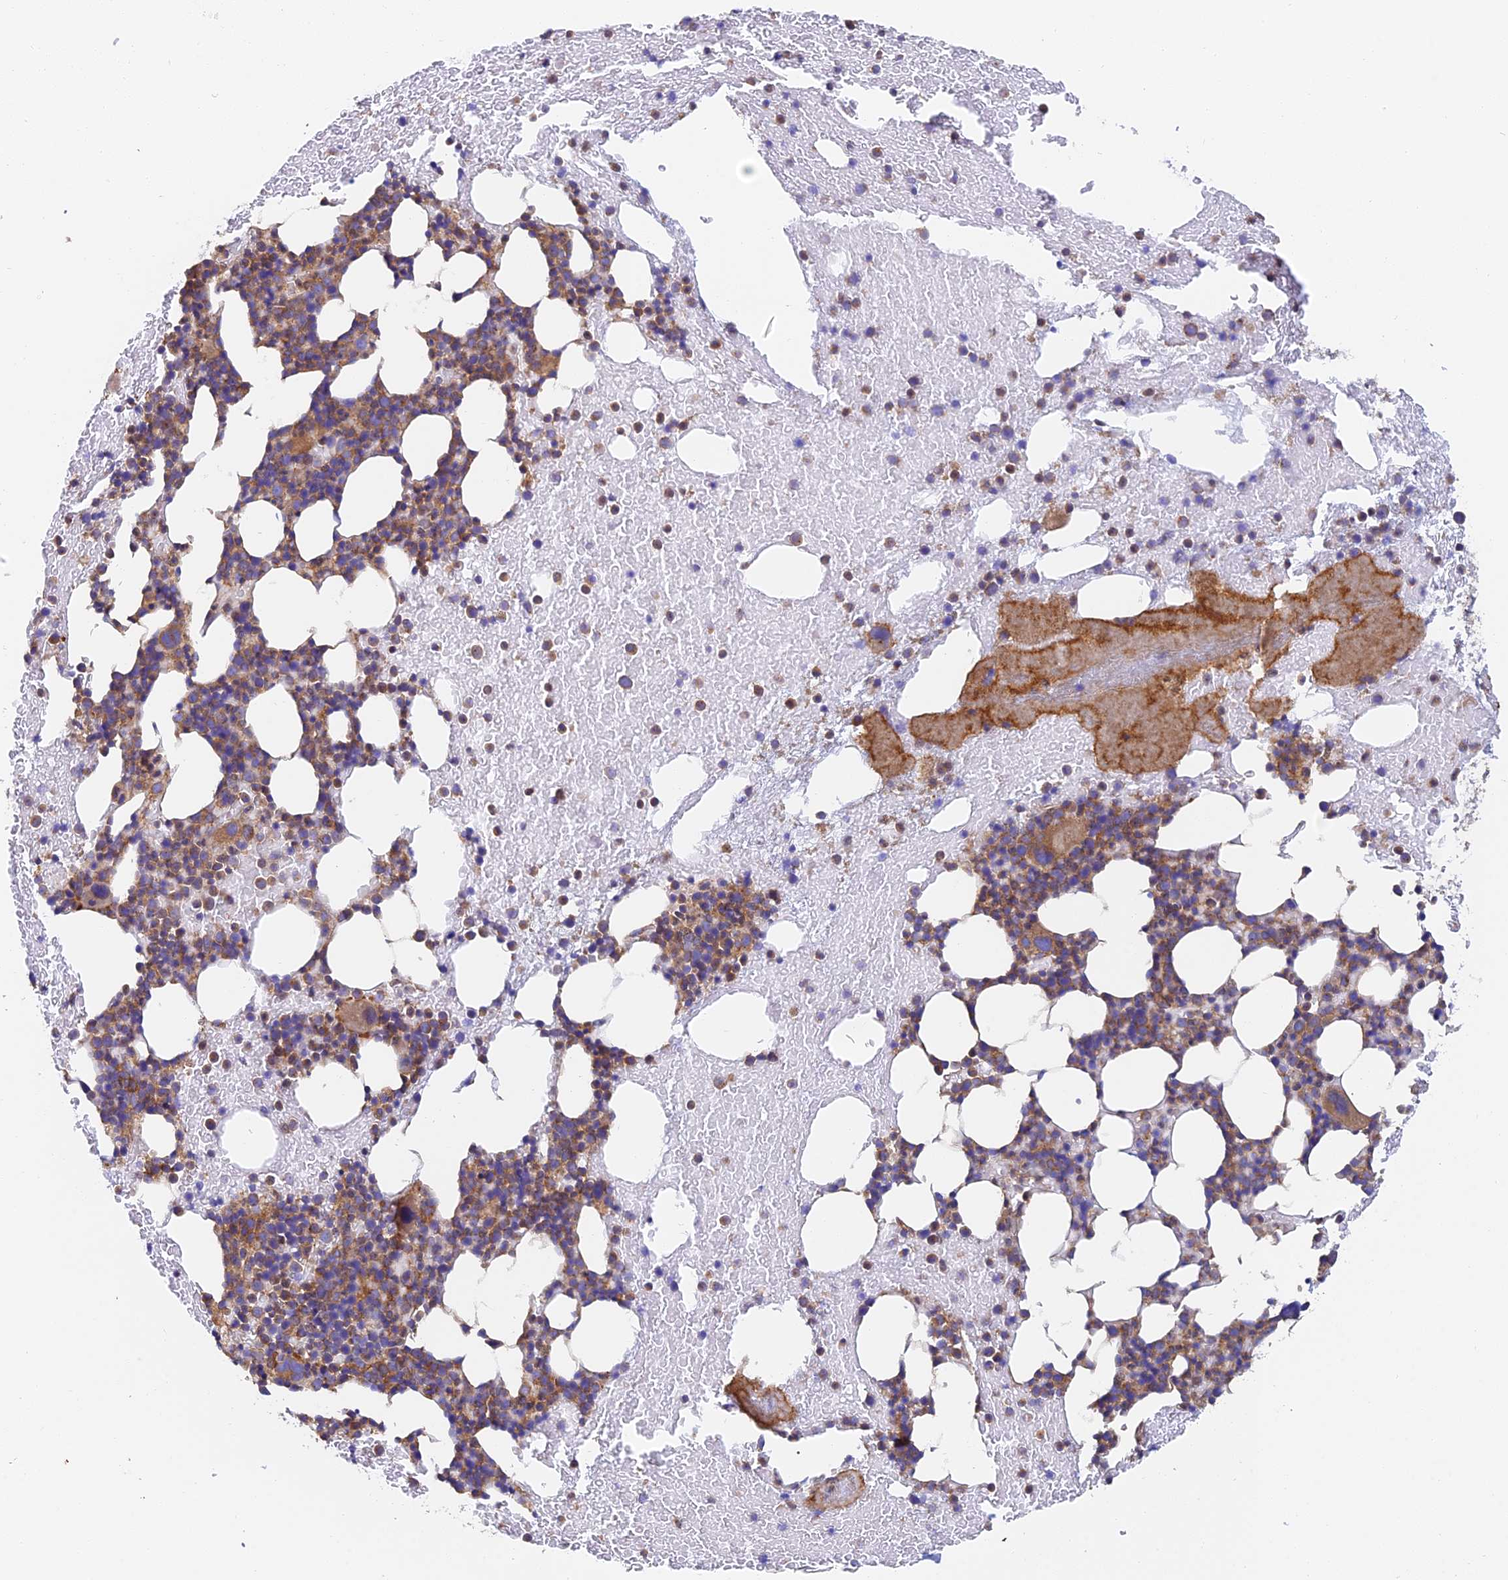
{"staining": {"intensity": "moderate", "quantity": "25%-75%", "location": "cytoplasmic/membranous"}, "tissue": "bone marrow", "cell_type": "Hematopoietic cells", "image_type": "normal", "snomed": [{"axis": "morphology", "description": "Normal tissue, NOS"}, {"axis": "topography", "description": "Bone marrow"}], "caption": "Brown immunohistochemical staining in unremarkable human bone marrow shows moderate cytoplasmic/membranous staining in approximately 25%-75% of hematopoietic cells. Immunohistochemistry stains the protein in brown and the nuclei are stained blue.", "gene": "DCTN2", "patient": {"sex": "male", "age": 57}}